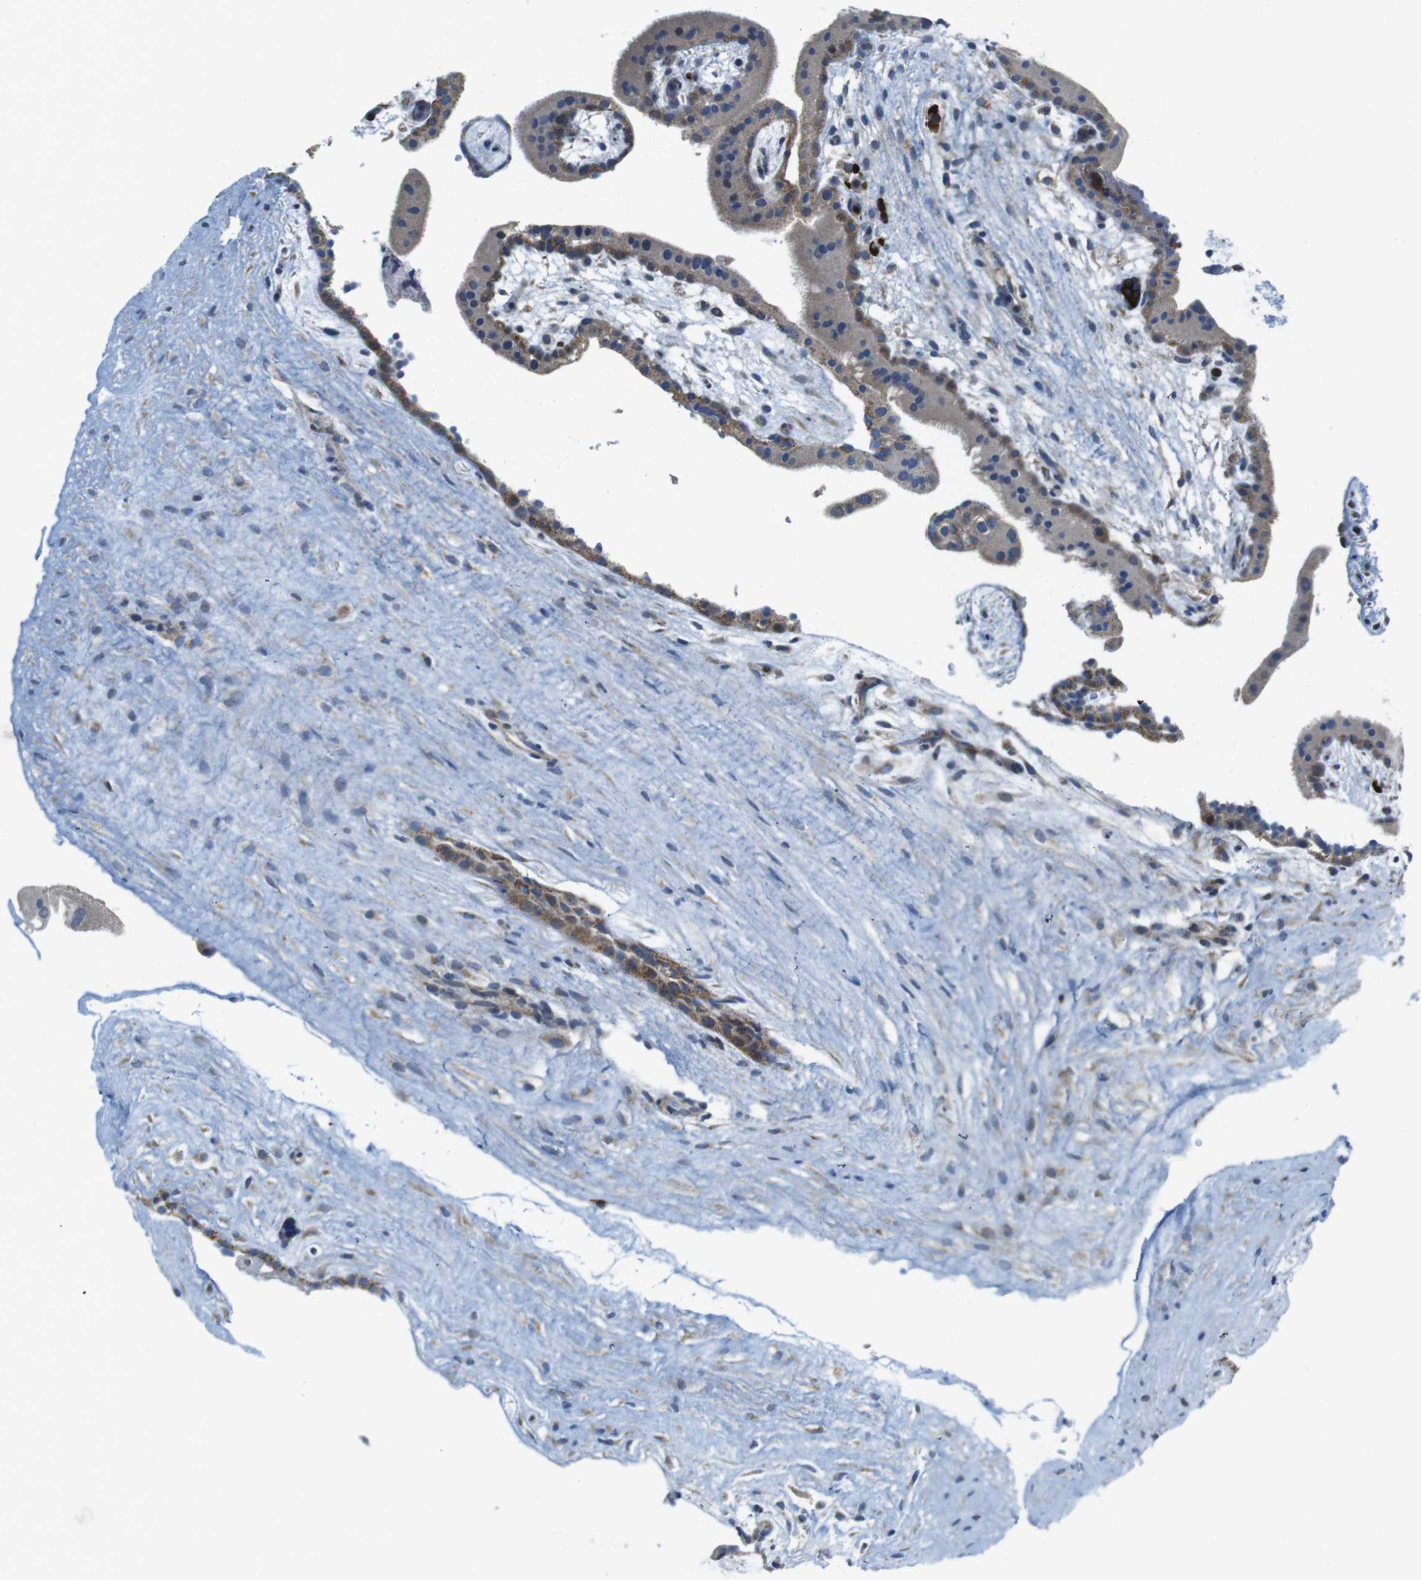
{"staining": {"intensity": "weak", "quantity": "25%-75%", "location": "nuclear"}, "tissue": "placenta", "cell_type": "Decidual cells", "image_type": "normal", "snomed": [{"axis": "morphology", "description": "Normal tissue, NOS"}, {"axis": "topography", "description": "Placenta"}], "caption": "Immunohistochemistry photomicrograph of normal human placenta stained for a protein (brown), which displays low levels of weak nuclear staining in approximately 25%-75% of decidual cells.", "gene": "MARCHF1", "patient": {"sex": "female", "age": 19}}